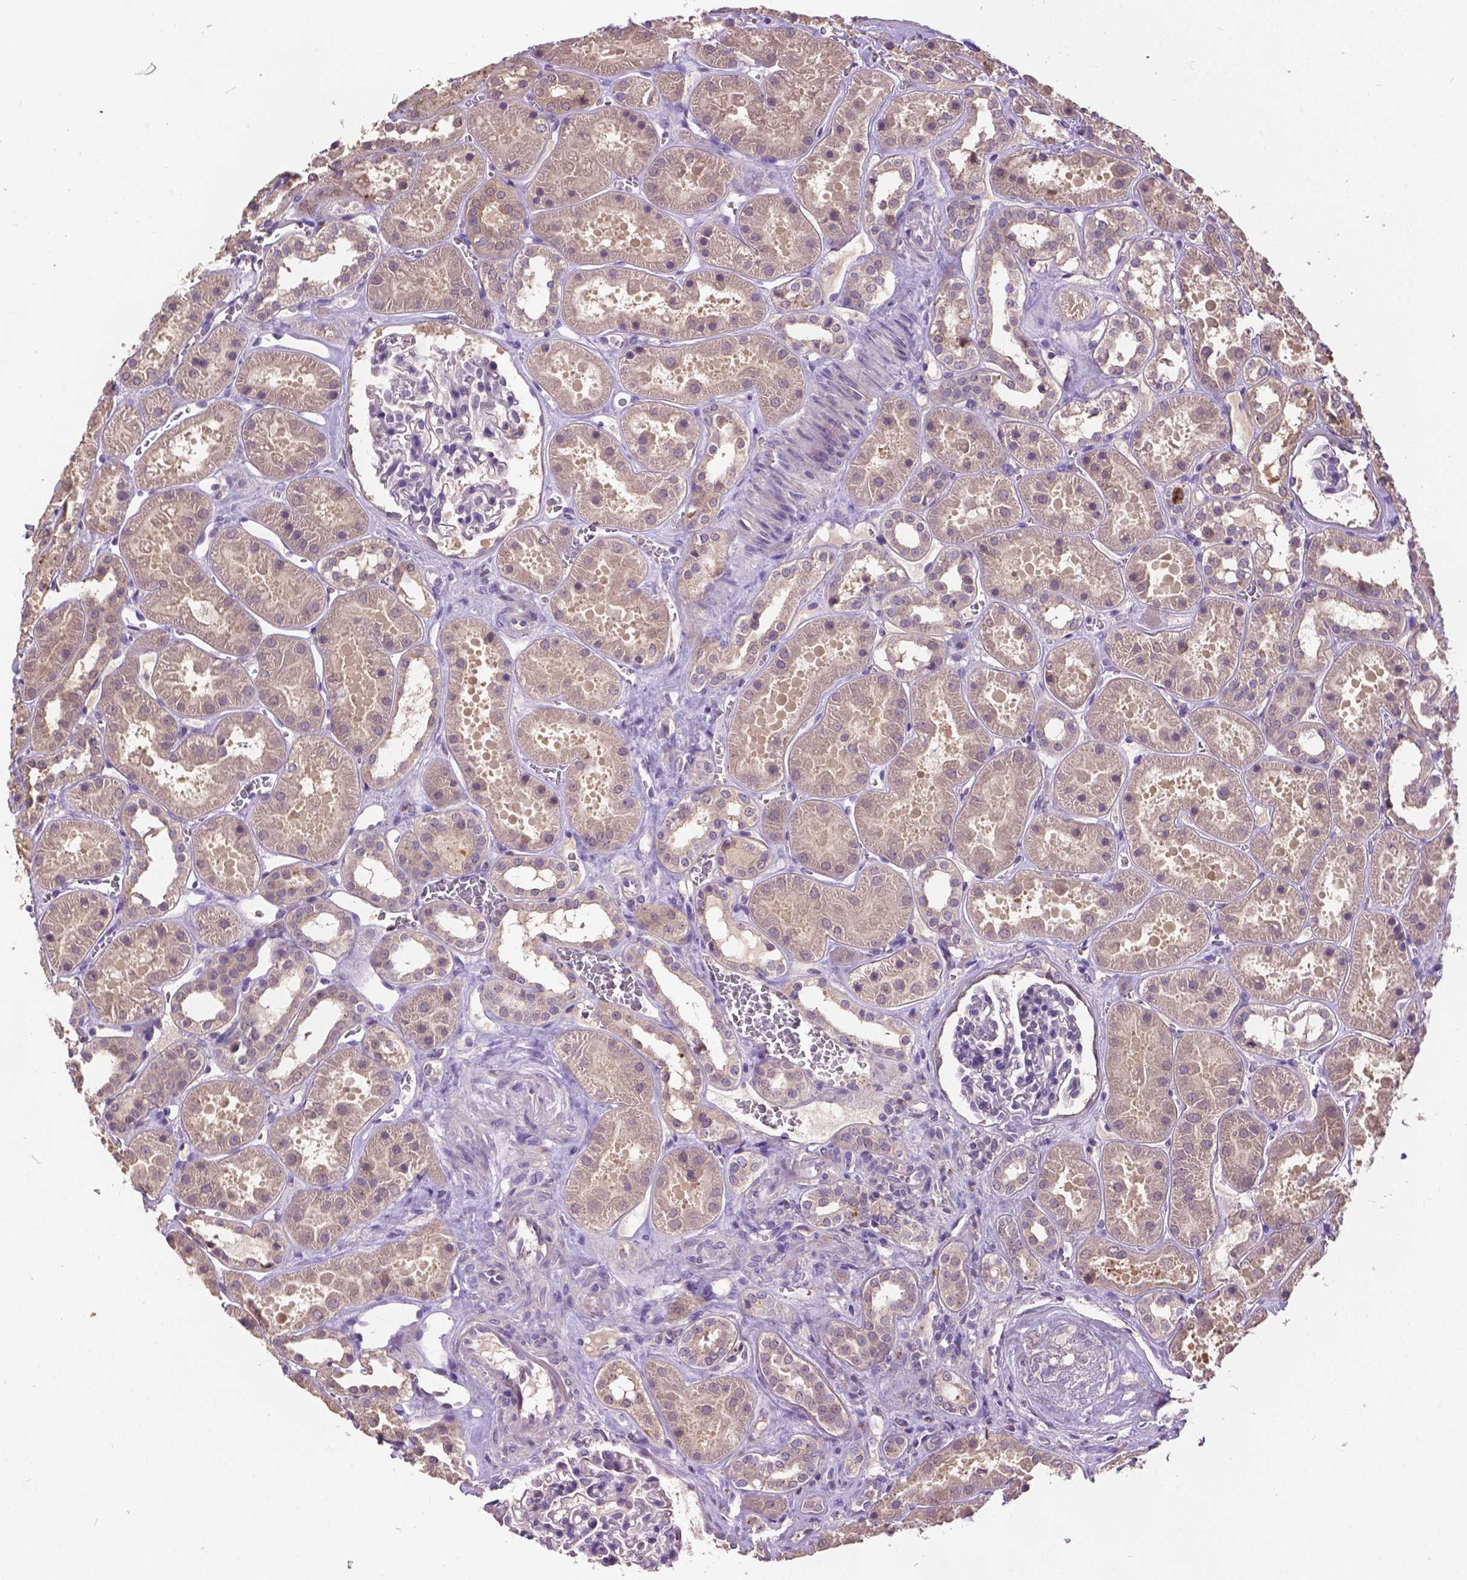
{"staining": {"intensity": "negative", "quantity": "none", "location": "none"}, "tissue": "kidney", "cell_type": "Cells in glomeruli", "image_type": "normal", "snomed": [{"axis": "morphology", "description": "Normal tissue, NOS"}, {"axis": "topography", "description": "Kidney"}], "caption": "This is an IHC histopathology image of benign human kidney. There is no expression in cells in glomeruli.", "gene": "ZNF337", "patient": {"sex": "female", "age": 41}}